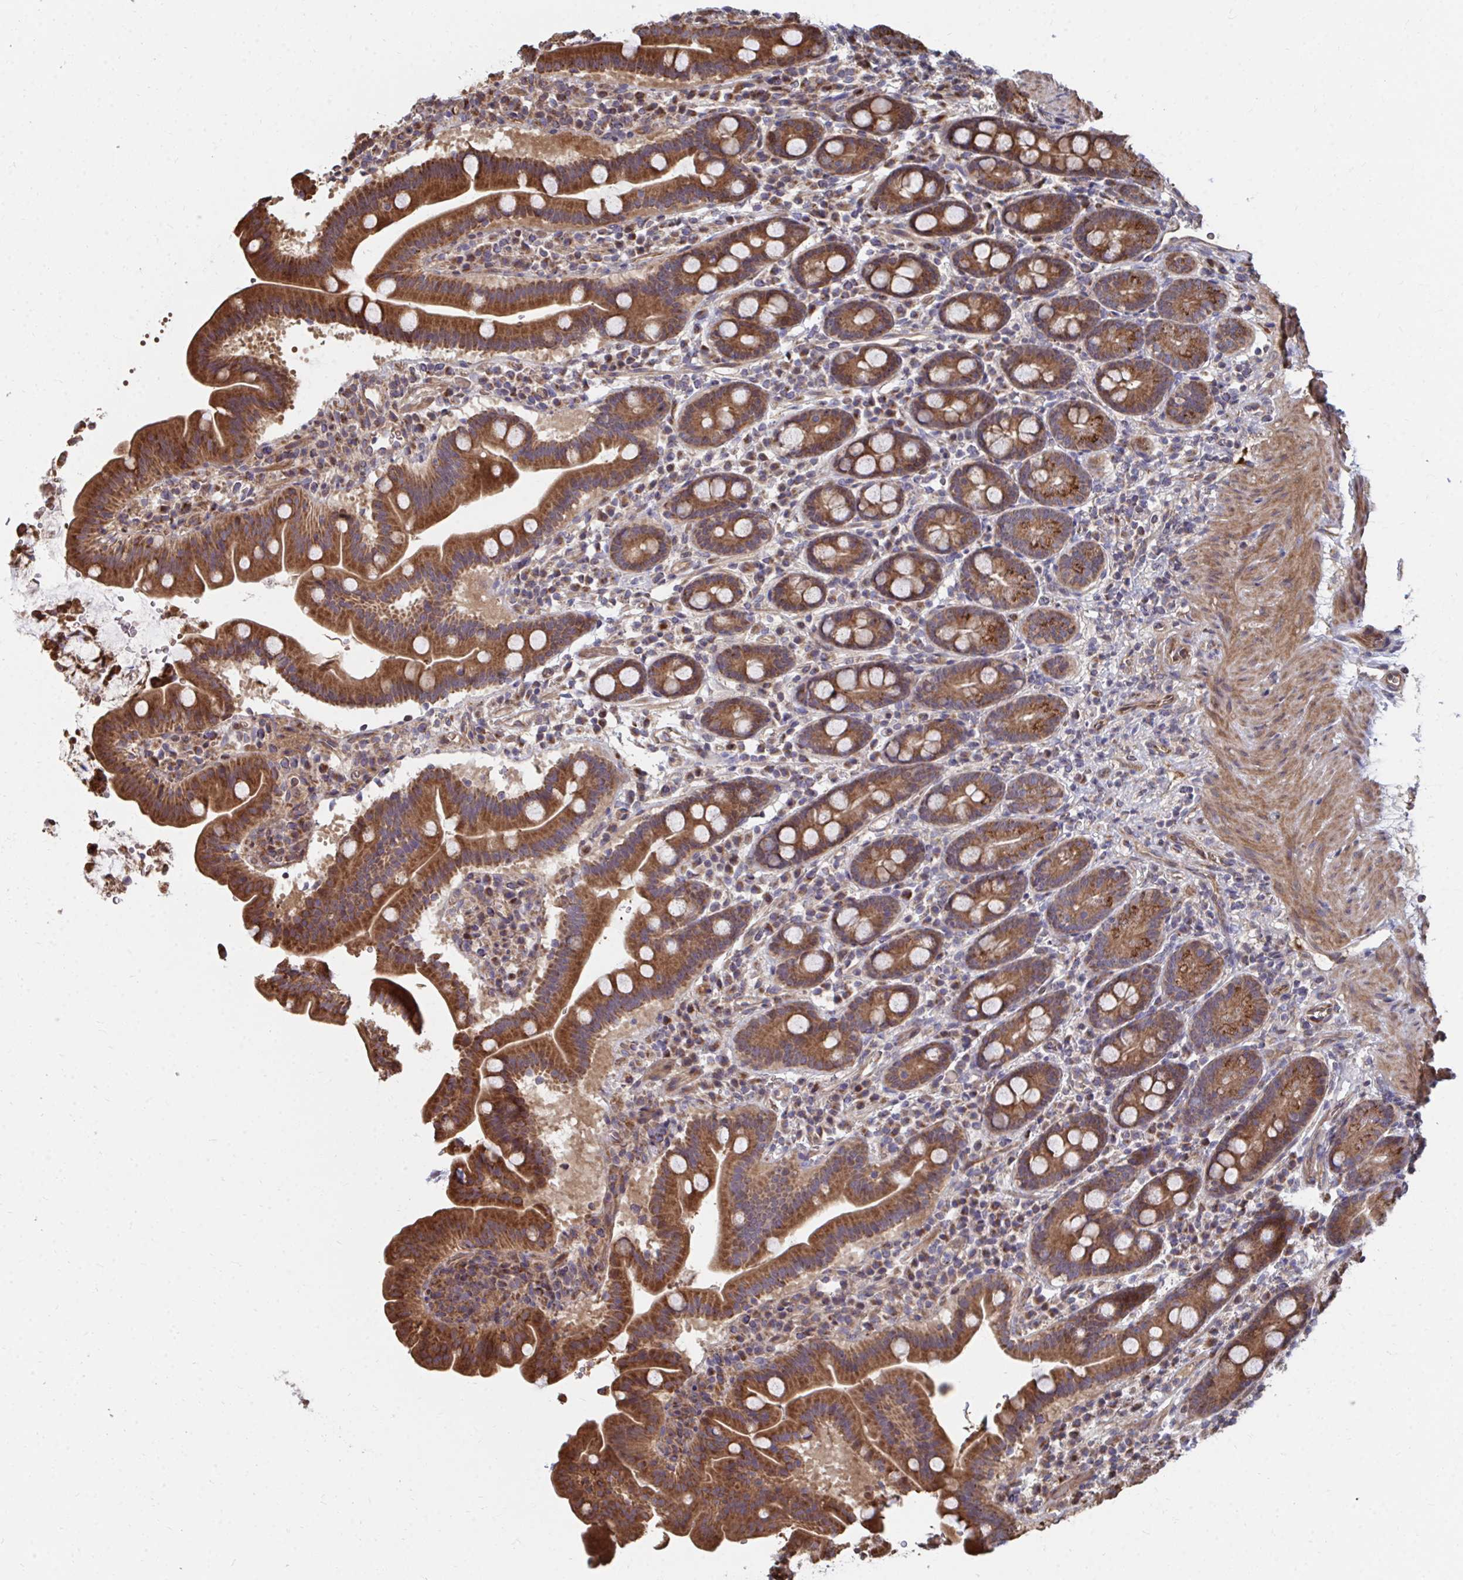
{"staining": {"intensity": "strong", "quantity": ">75%", "location": "cytoplasmic/membranous"}, "tissue": "small intestine", "cell_type": "Glandular cells", "image_type": "normal", "snomed": [{"axis": "morphology", "description": "Normal tissue, NOS"}, {"axis": "topography", "description": "Small intestine"}], "caption": "Immunohistochemical staining of normal small intestine reveals strong cytoplasmic/membranous protein positivity in about >75% of glandular cells.", "gene": "FAM89A", "patient": {"sex": "male", "age": 26}}